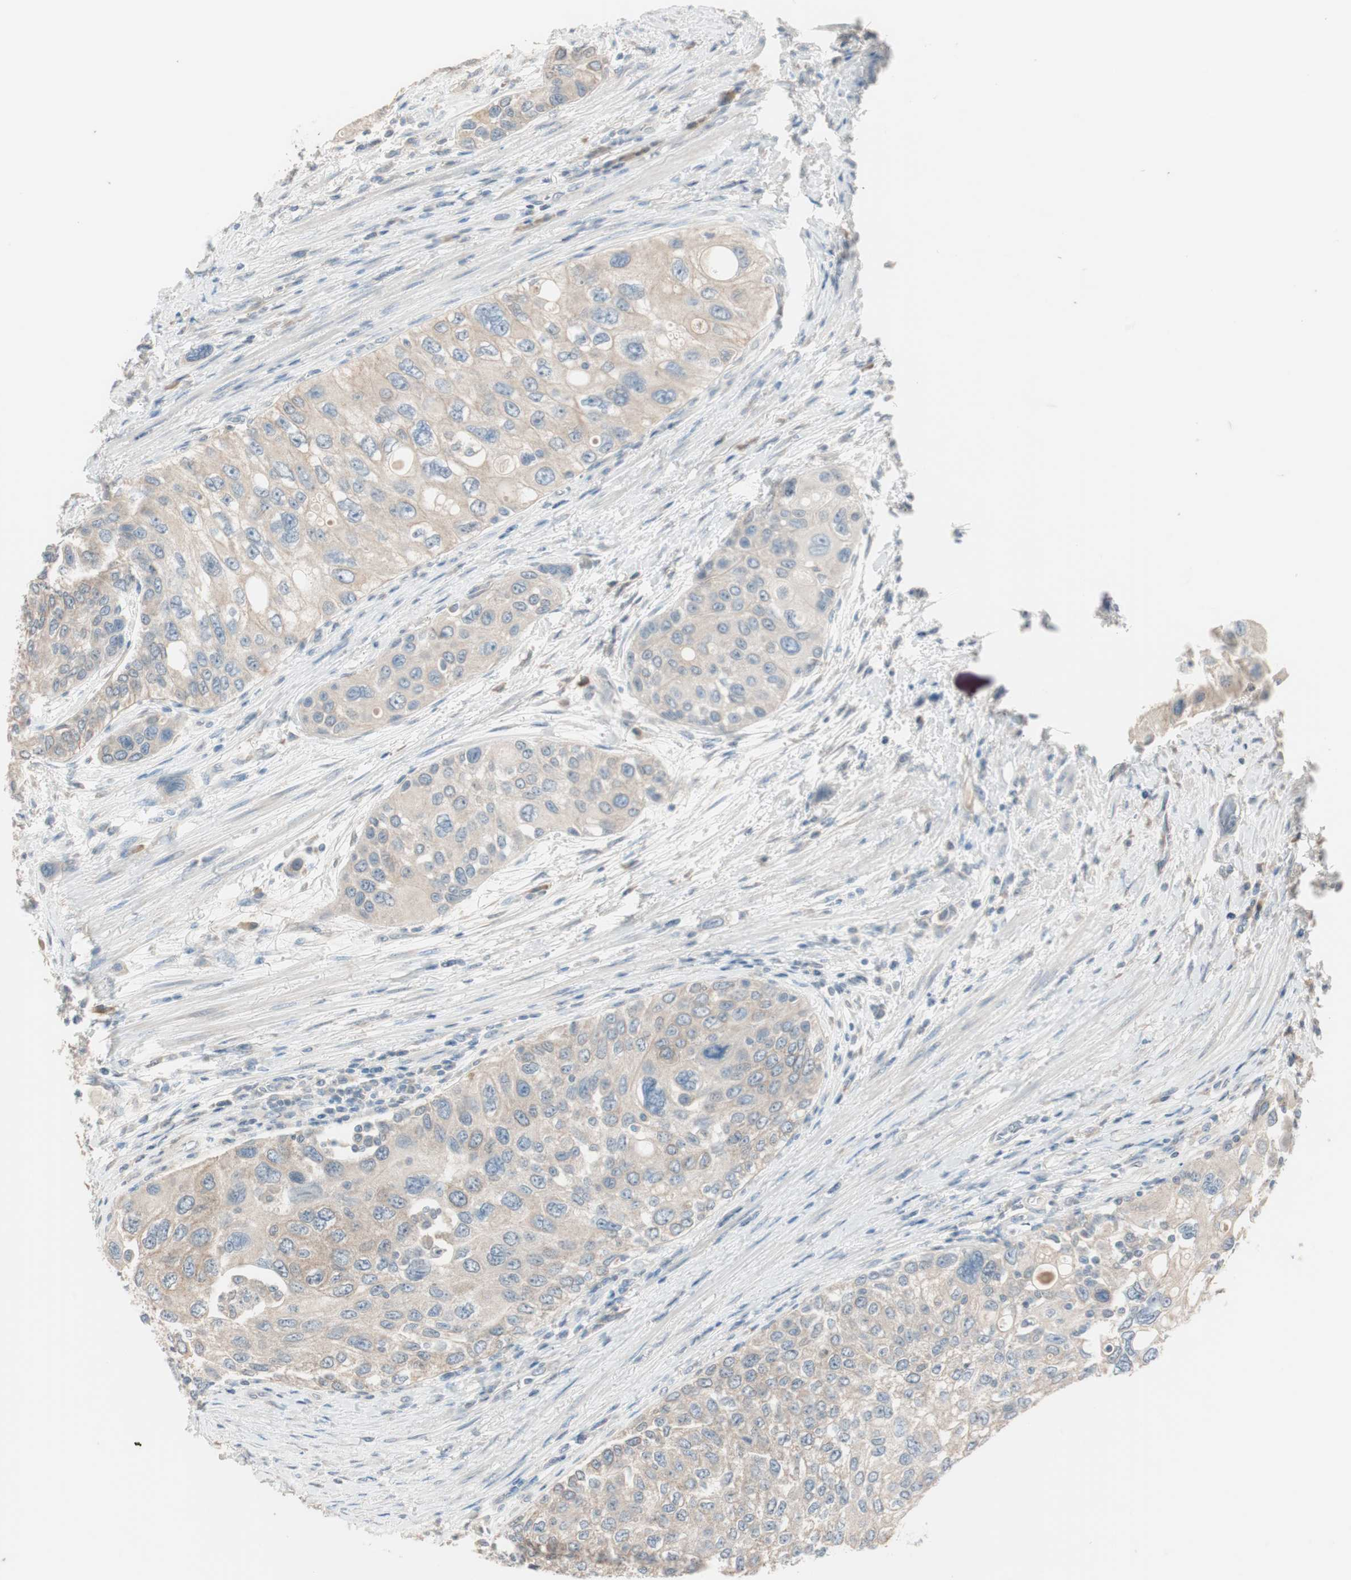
{"staining": {"intensity": "weak", "quantity": ">75%", "location": "cytoplasmic/membranous"}, "tissue": "urothelial cancer", "cell_type": "Tumor cells", "image_type": "cancer", "snomed": [{"axis": "morphology", "description": "Urothelial carcinoma, High grade"}, {"axis": "topography", "description": "Urinary bladder"}], "caption": "Approximately >75% of tumor cells in urothelial carcinoma (high-grade) exhibit weak cytoplasmic/membranous protein positivity as visualized by brown immunohistochemical staining.", "gene": "KHK", "patient": {"sex": "female", "age": 56}}